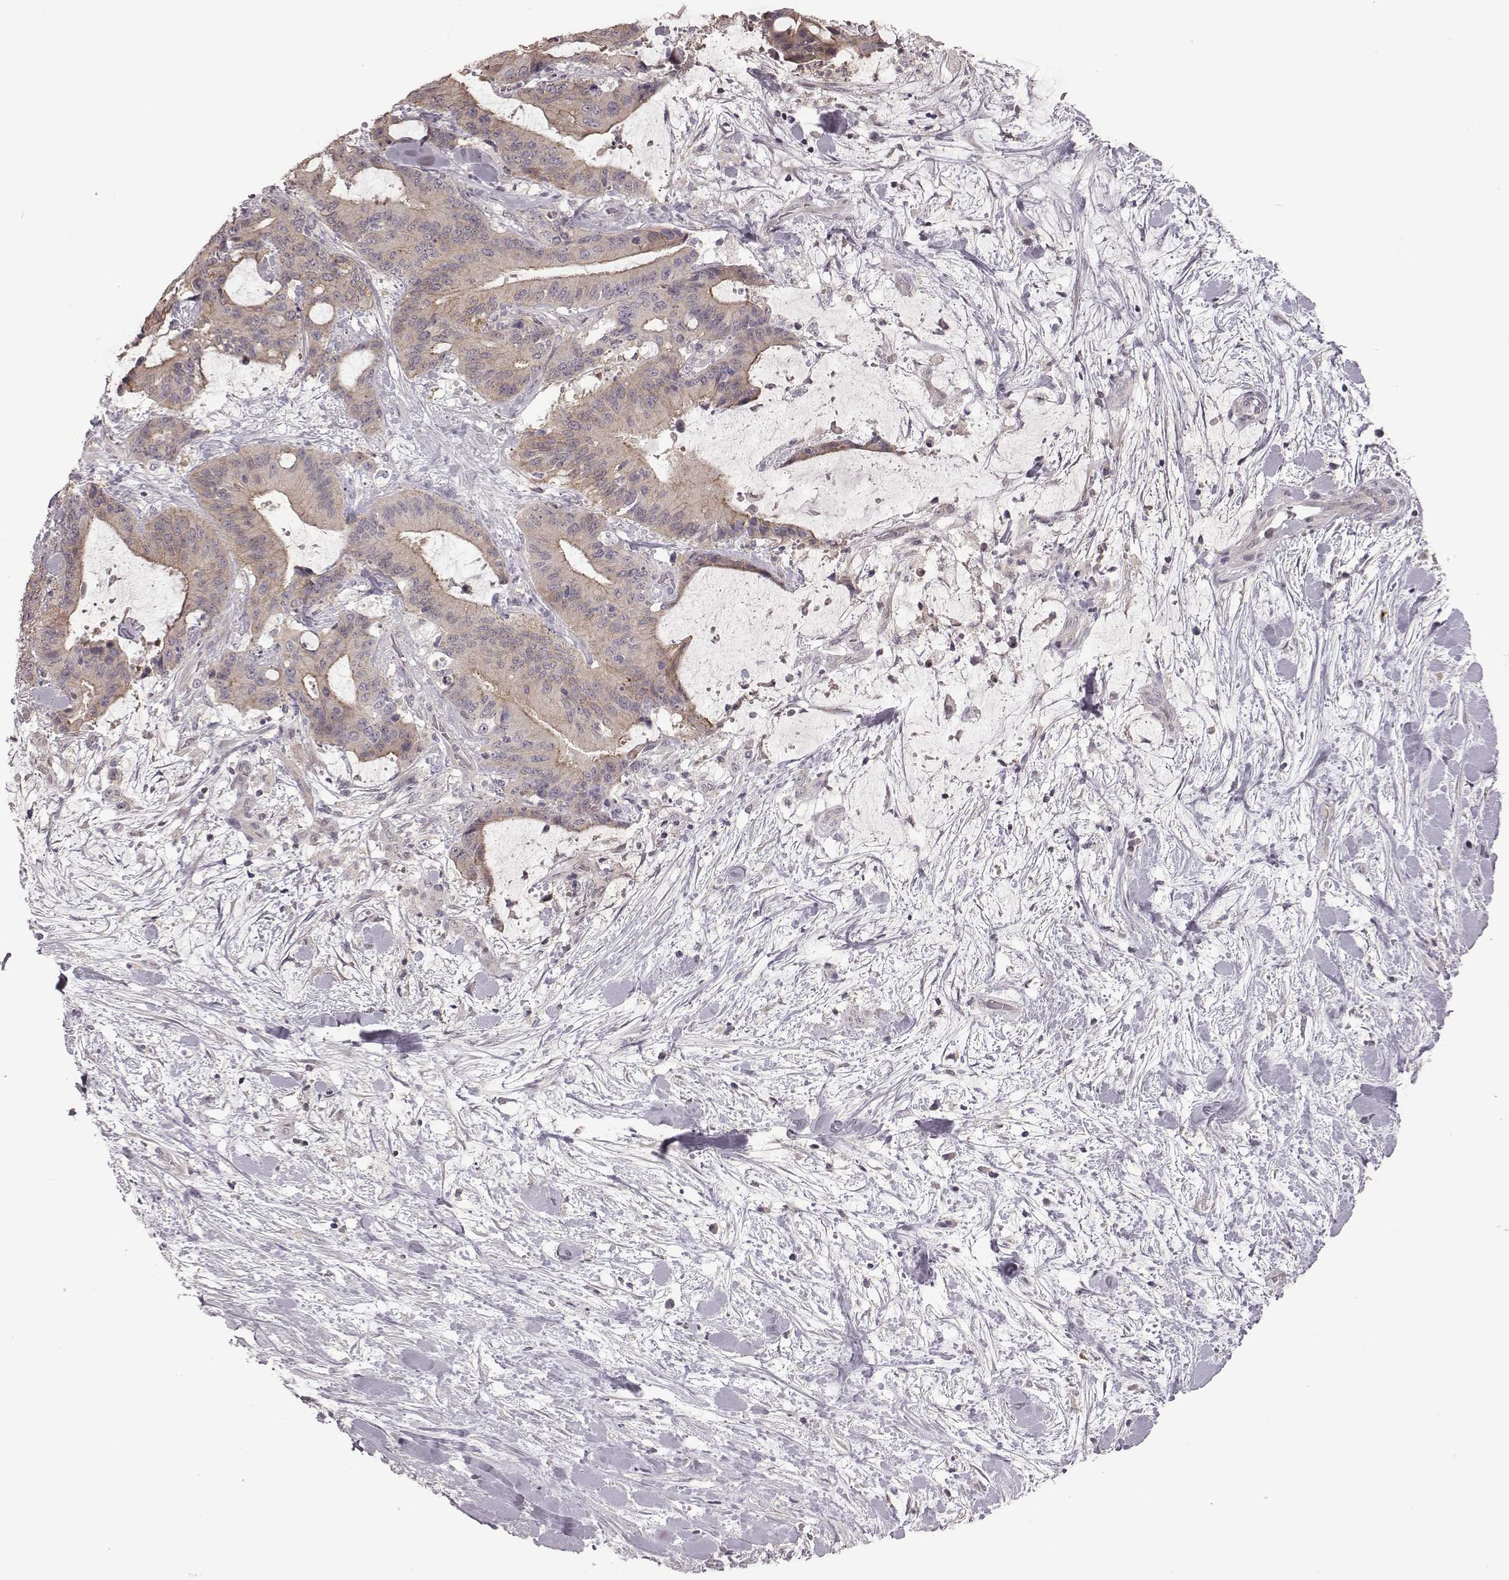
{"staining": {"intensity": "weak", "quantity": ">75%", "location": "cytoplasmic/membranous"}, "tissue": "liver cancer", "cell_type": "Tumor cells", "image_type": "cancer", "snomed": [{"axis": "morphology", "description": "Cholangiocarcinoma"}, {"axis": "topography", "description": "Liver"}], "caption": "Immunohistochemical staining of human liver cancer (cholangiocarcinoma) demonstrates low levels of weak cytoplasmic/membranous protein staining in about >75% of tumor cells. (Stains: DAB (3,3'-diaminobenzidine) in brown, nuclei in blue, Microscopy: brightfield microscopy at high magnification).", "gene": "BICDL1", "patient": {"sex": "female", "age": 73}}